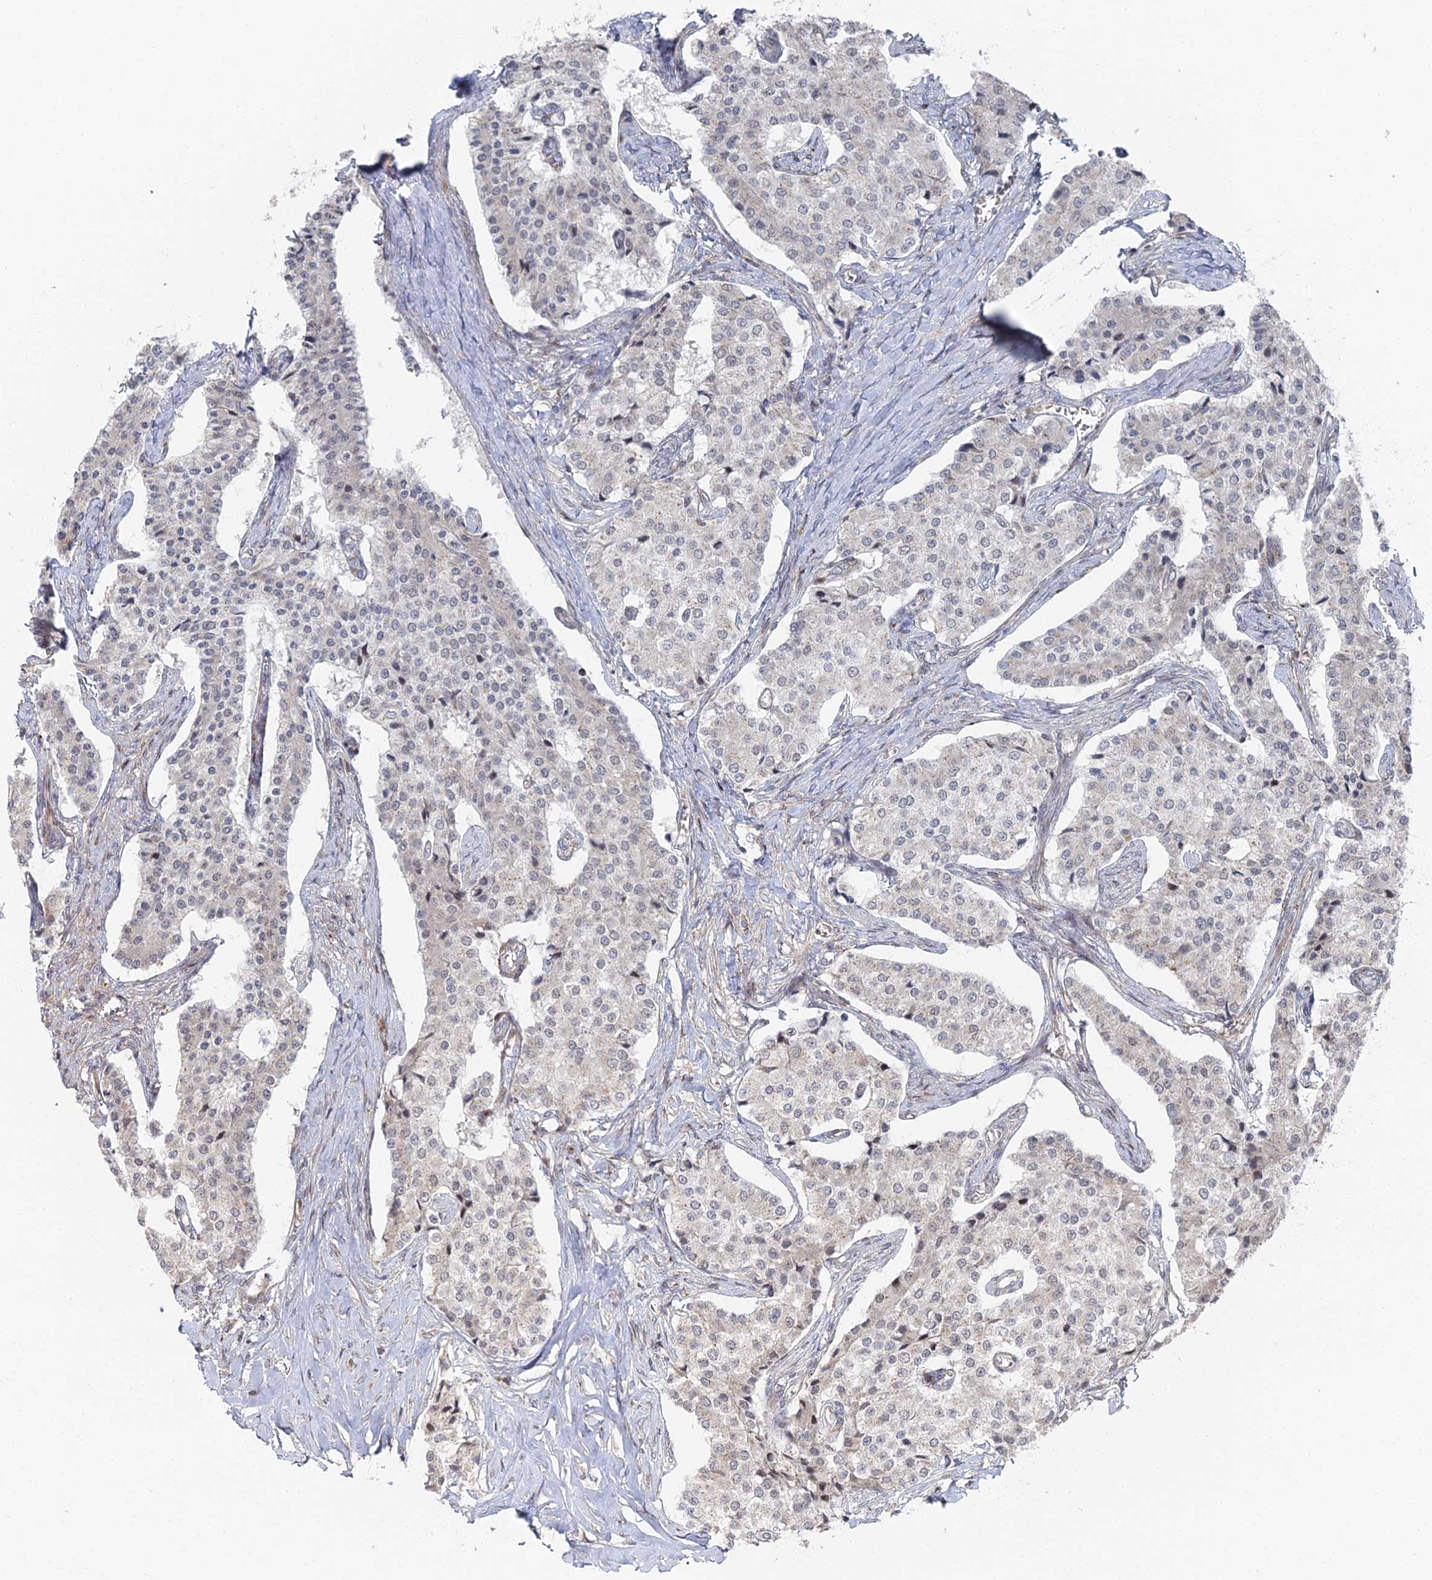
{"staining": {"intensity": "negative", "quantity": "none", "location": "none"}, "tissue": "carcinoid", "cell_type": "Tumor cells", "image_type": "cancer", "snomed": [{"axis": "morphology", "description": "Carcinoid, malignant, NOS"}, {"axis": "topography", "description": "Colon"}], "caption": "Immunohistochemistry (IHC) photomicrograph of human carcinoid stained for a protein (brown), which reveals no positivity in tumor cells. (DAB immunohistochemistry visualized using brightfield microscopy, high magnification).", "gene": "SGMS1", "patient": {"sex": "female", "age": 52}}